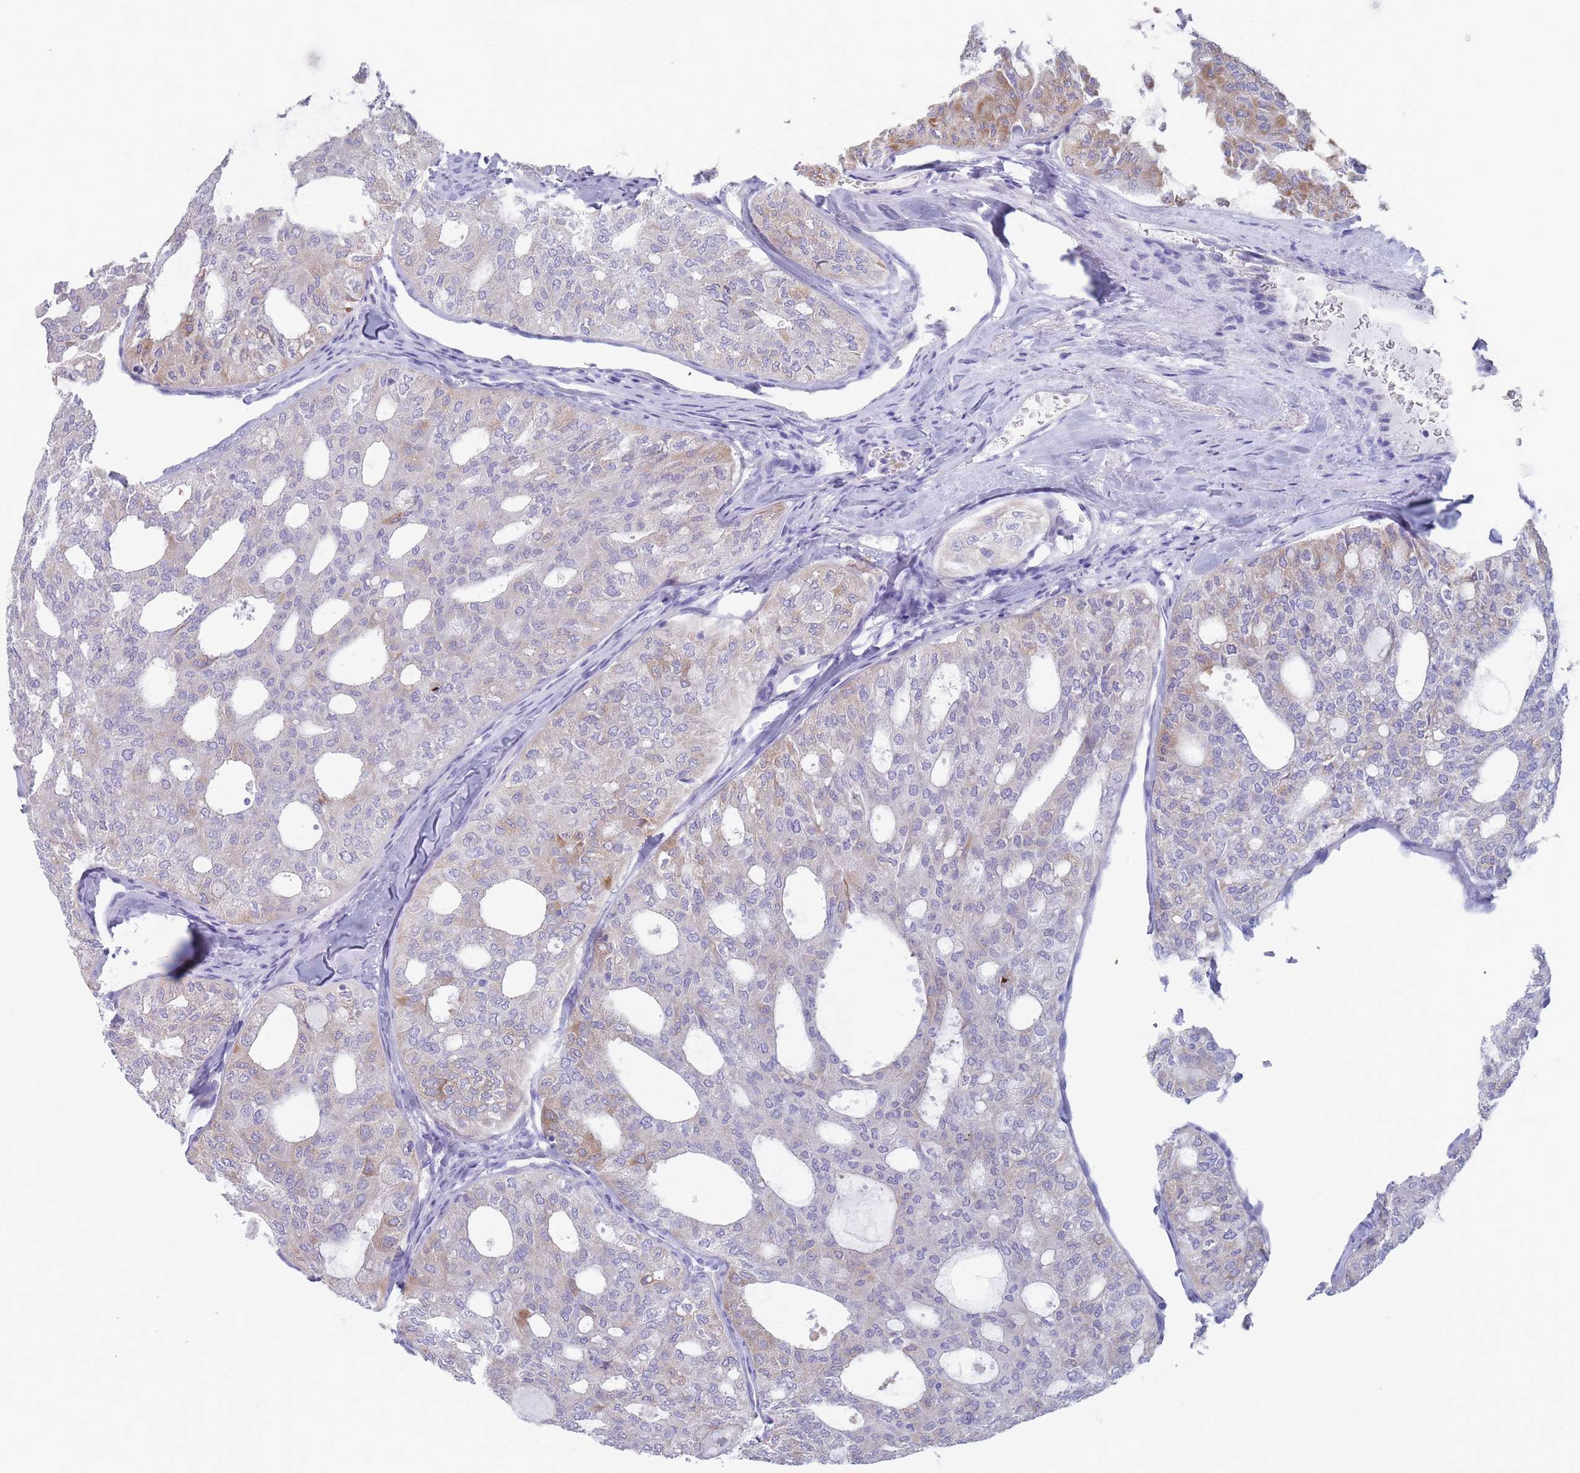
{"staining": {"intensity": "moderate", "quantity": "<25%", "location": "cytoplasmic/membranous"}, "tissue": "thyroid cancer", "cell_type": "Tumor cells", "image_type": "cancer", "snomed": [{"axis": "morphology", "description": "Follicular adenoma carcinoma, NOS"}, {"axis": "topography", "description": "Thyroid gland"}], "caption": "Protein expression analysis of thyroid cancer displays moderate cytoplasmic/membranous positivity in about <25% of tumor cells.", "gene": "ST8SIA5", "patient": {"sex": "male", "age": 75}}